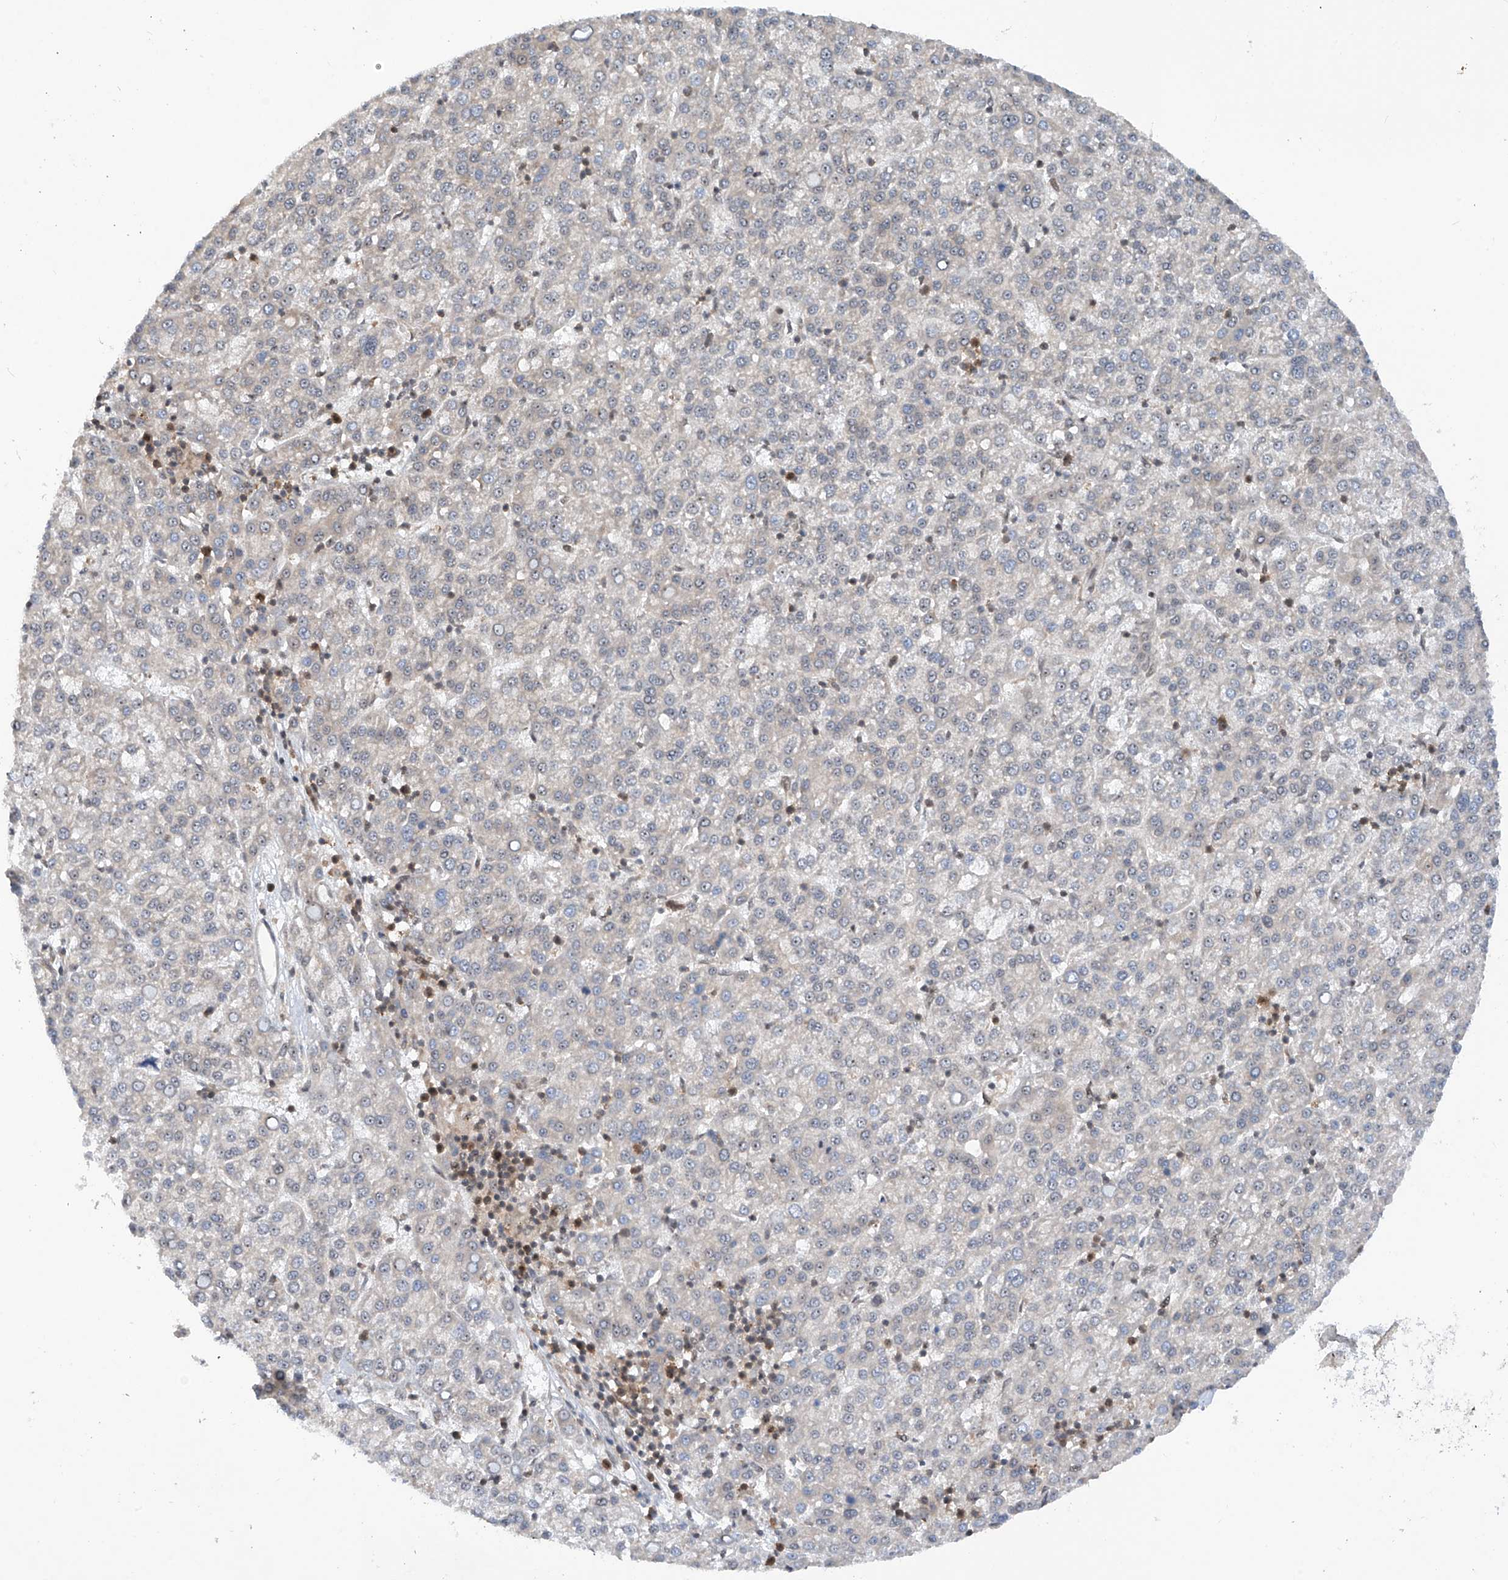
{"staining": {"intensity": "negative", "quantity": "none", "location": "none"}, "tissue": "liver cancer", "cell_type": "Tumor cells", "image_type": "cancer", "snomed": [{"axis": "morphology", "description": "Carcinoma, Hepatocellular, NOS"}, {"axis": "topography", "description": "Liver"}], "caption": "A photomicrograph of liver hepatocellular carcinoma stained for a protein shows no brown staining in tumor cells.", "gene": "C1orf131", "patient": {"sex": "female", "age": 58}}